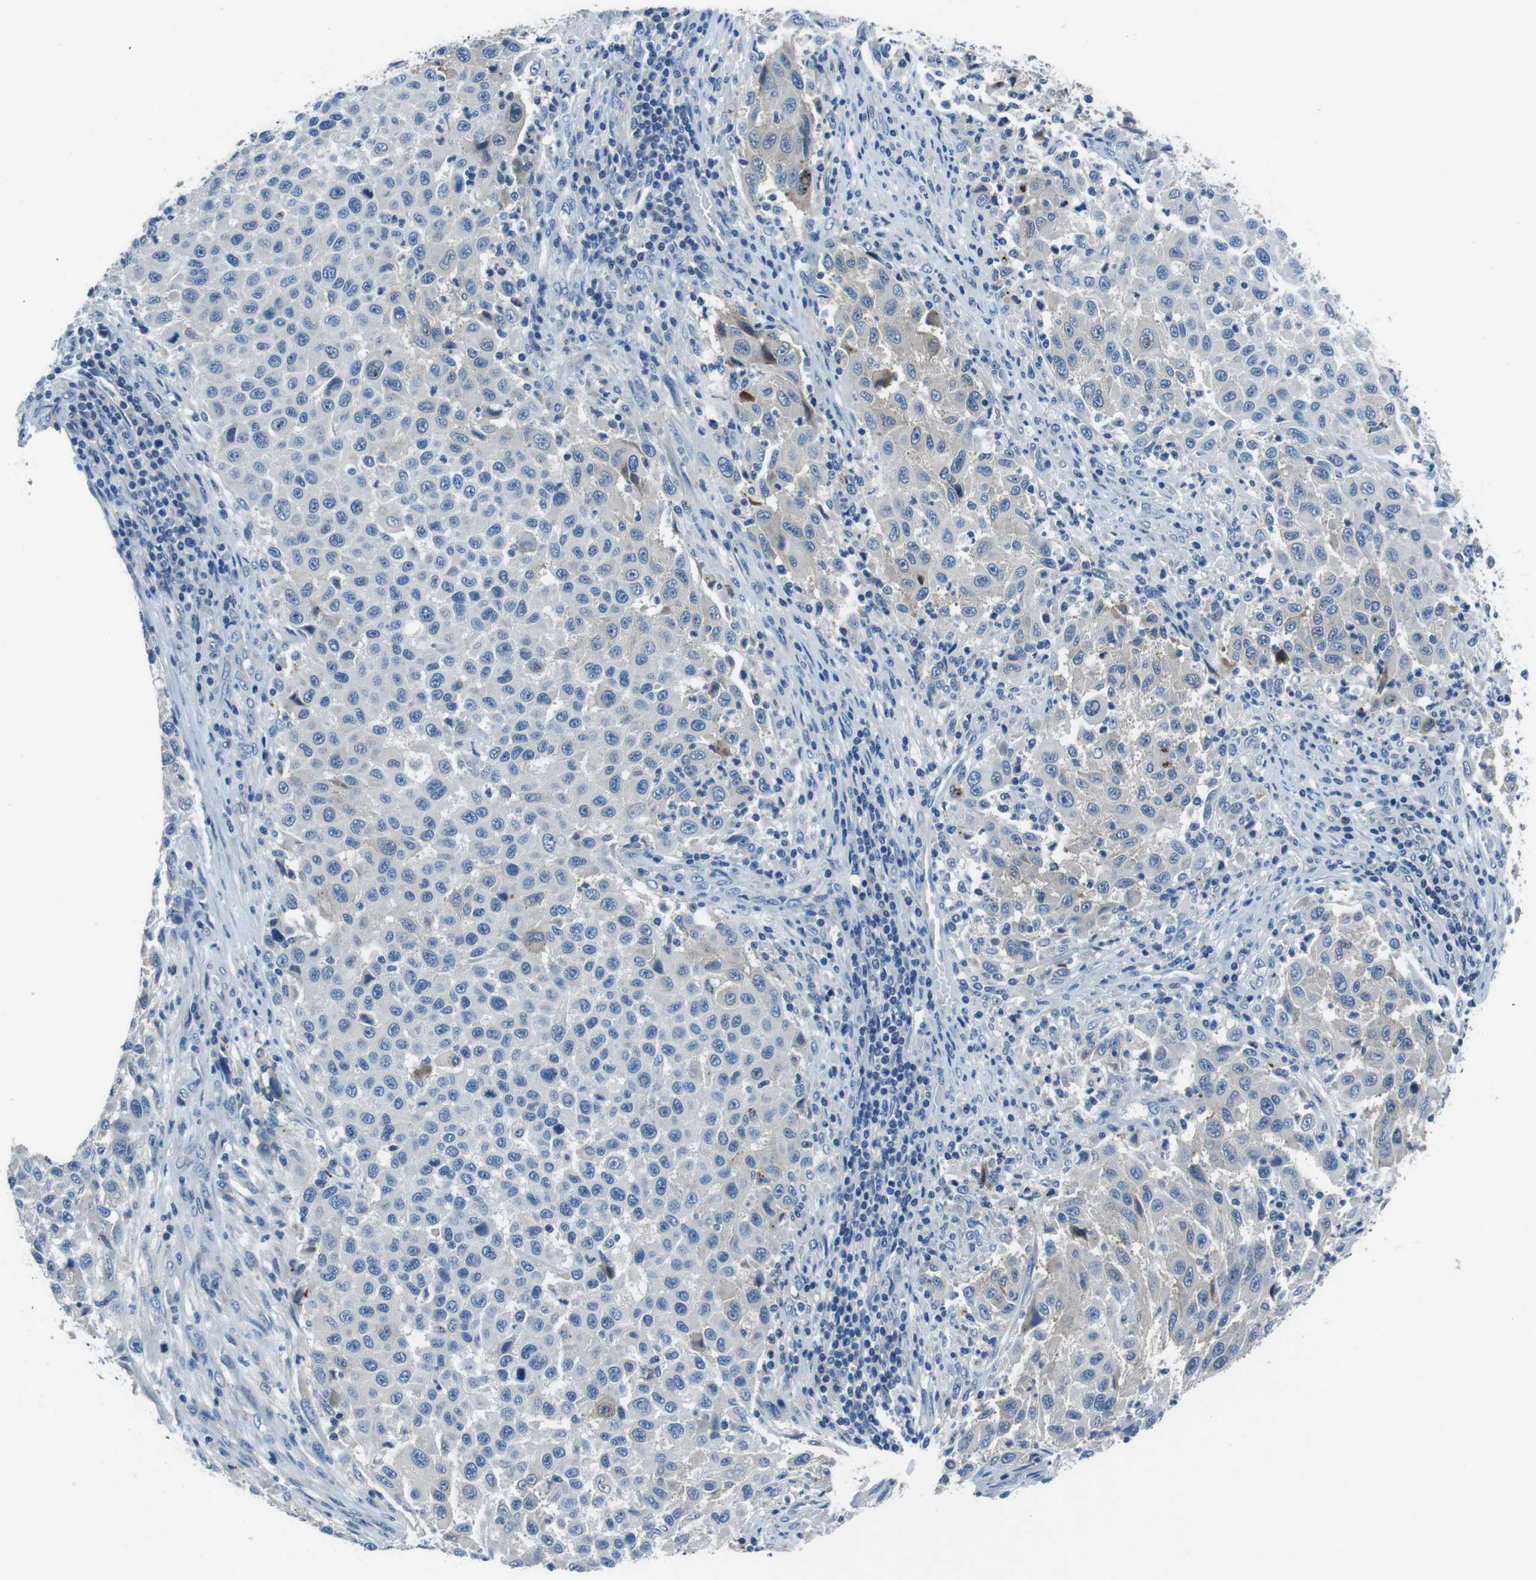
{"staining": {"intensity": "negative", "quantity": "none", "location": "none"}, "tissue": "melanoma", "cell_type": "Tumor cells", "image_type": "cancer", "snomed": [{"axis": "morphology", "description": "Malignant melanoma, Metastatic site"}, {"axis": "topography", "description": "Lymph node"}], "caption": "IHC micrograph of neoplastic tissue: melanoma stained with DAB demonstrates no significant protein expression in tumor cells.", "gene": "TULP3", "patient": {"sex": "male", "age": 61}}